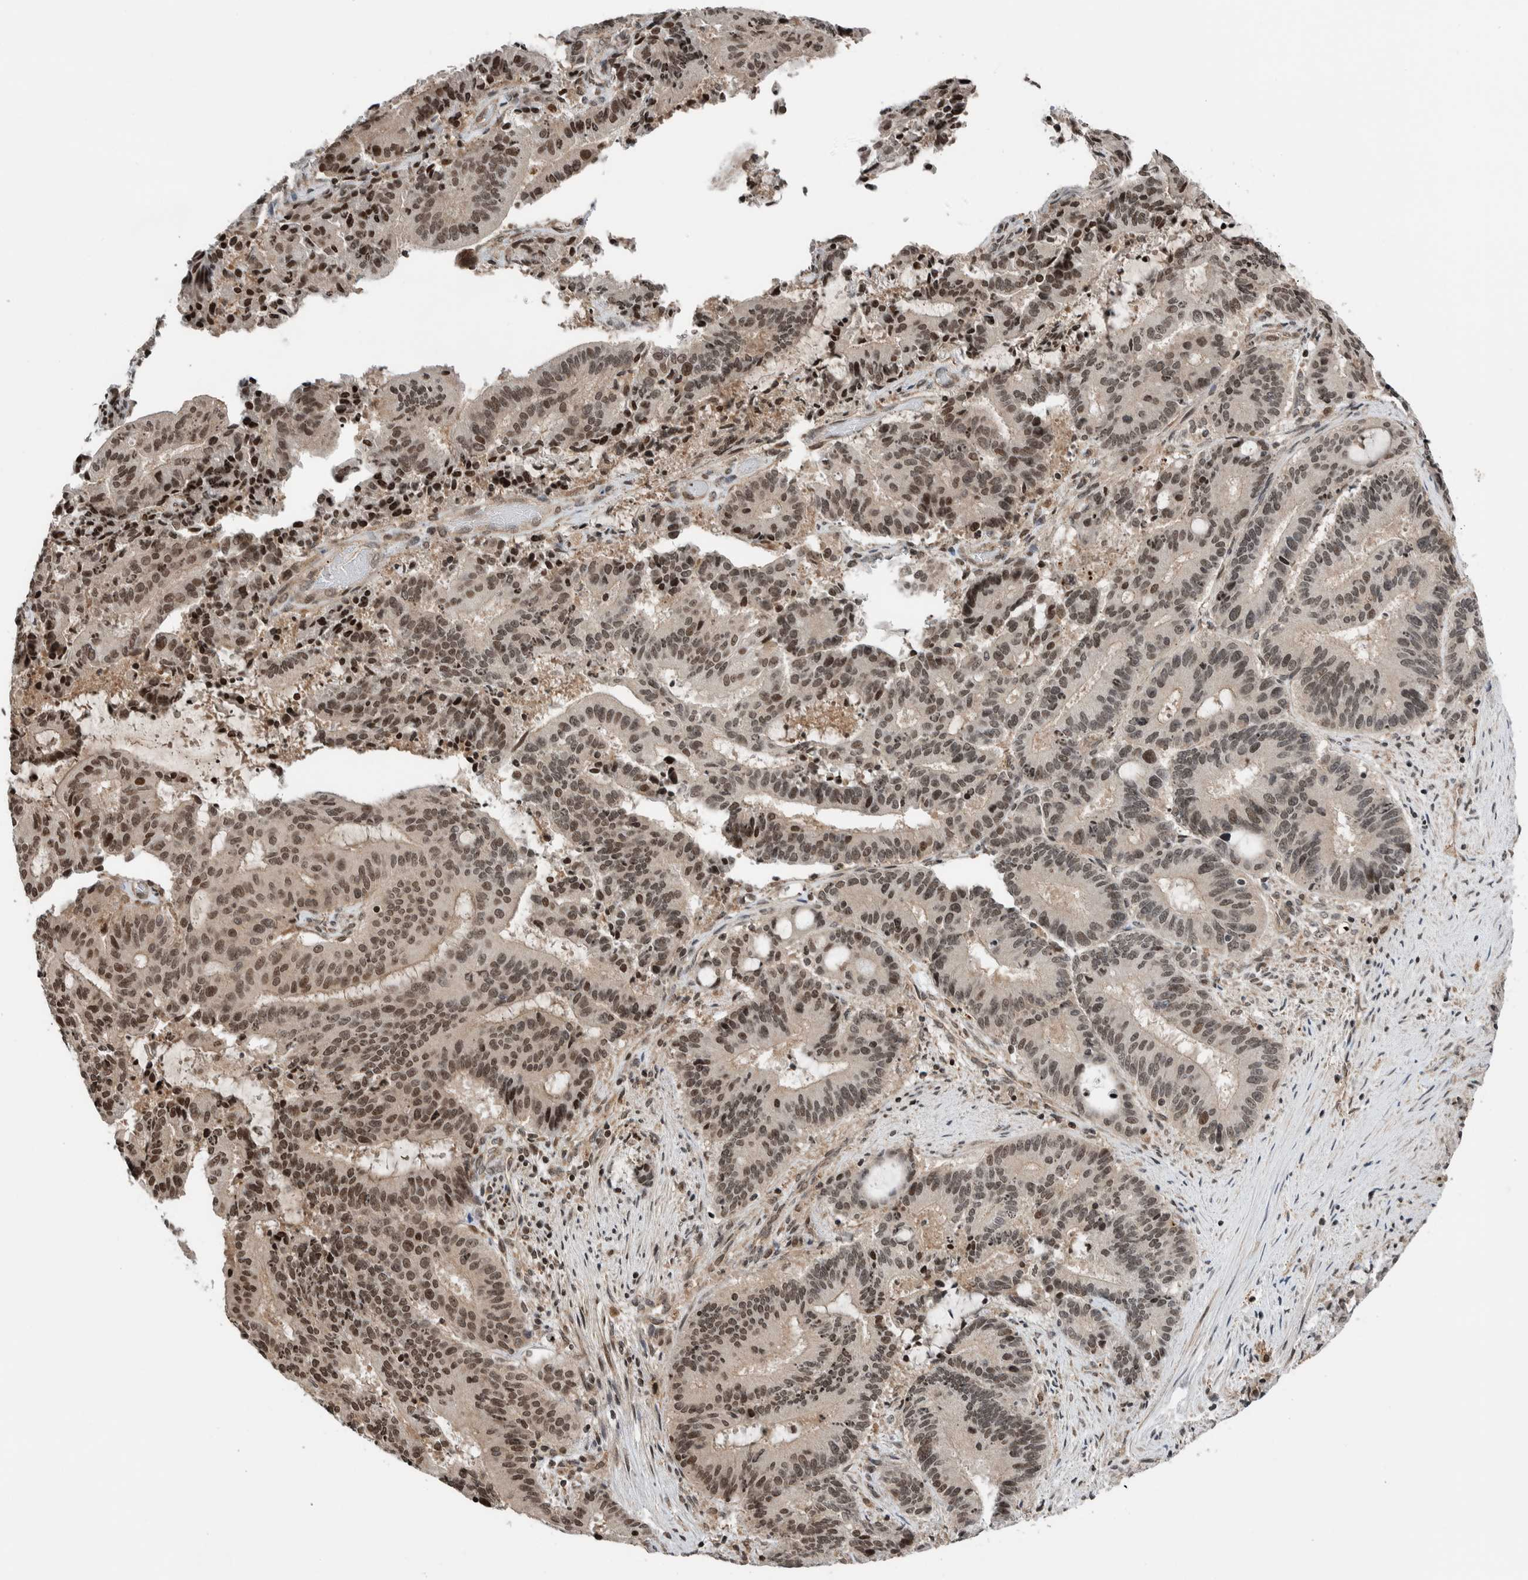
{"staining": {"intensity": "moderate", "quantity": ">75%", "location": "nuclear"}, "tissue": "liver cancer", "cell_type": "Tumor cells", "image_type": "cancer", "snomed": [{"axis": "morphology", "description": "Normal tissue, NOS"}, {"axis": "morphology", "description": "Cholangiocarcinoma"}, {"axis": "topography", "description": "Liver"}, {"axis": "topography", "description": "Peripheral nerve tissue"}], "caption": "Brown immunohistochemical staining in liver cancer (cholangiocarcinoma) reveals moderate nuclear positivity in about >75% of tumor cells. (IHC, brightfield microscopy, high magnification).", "gene": "NPLOC4", "patient": {"sex": "female", "age": 73}}